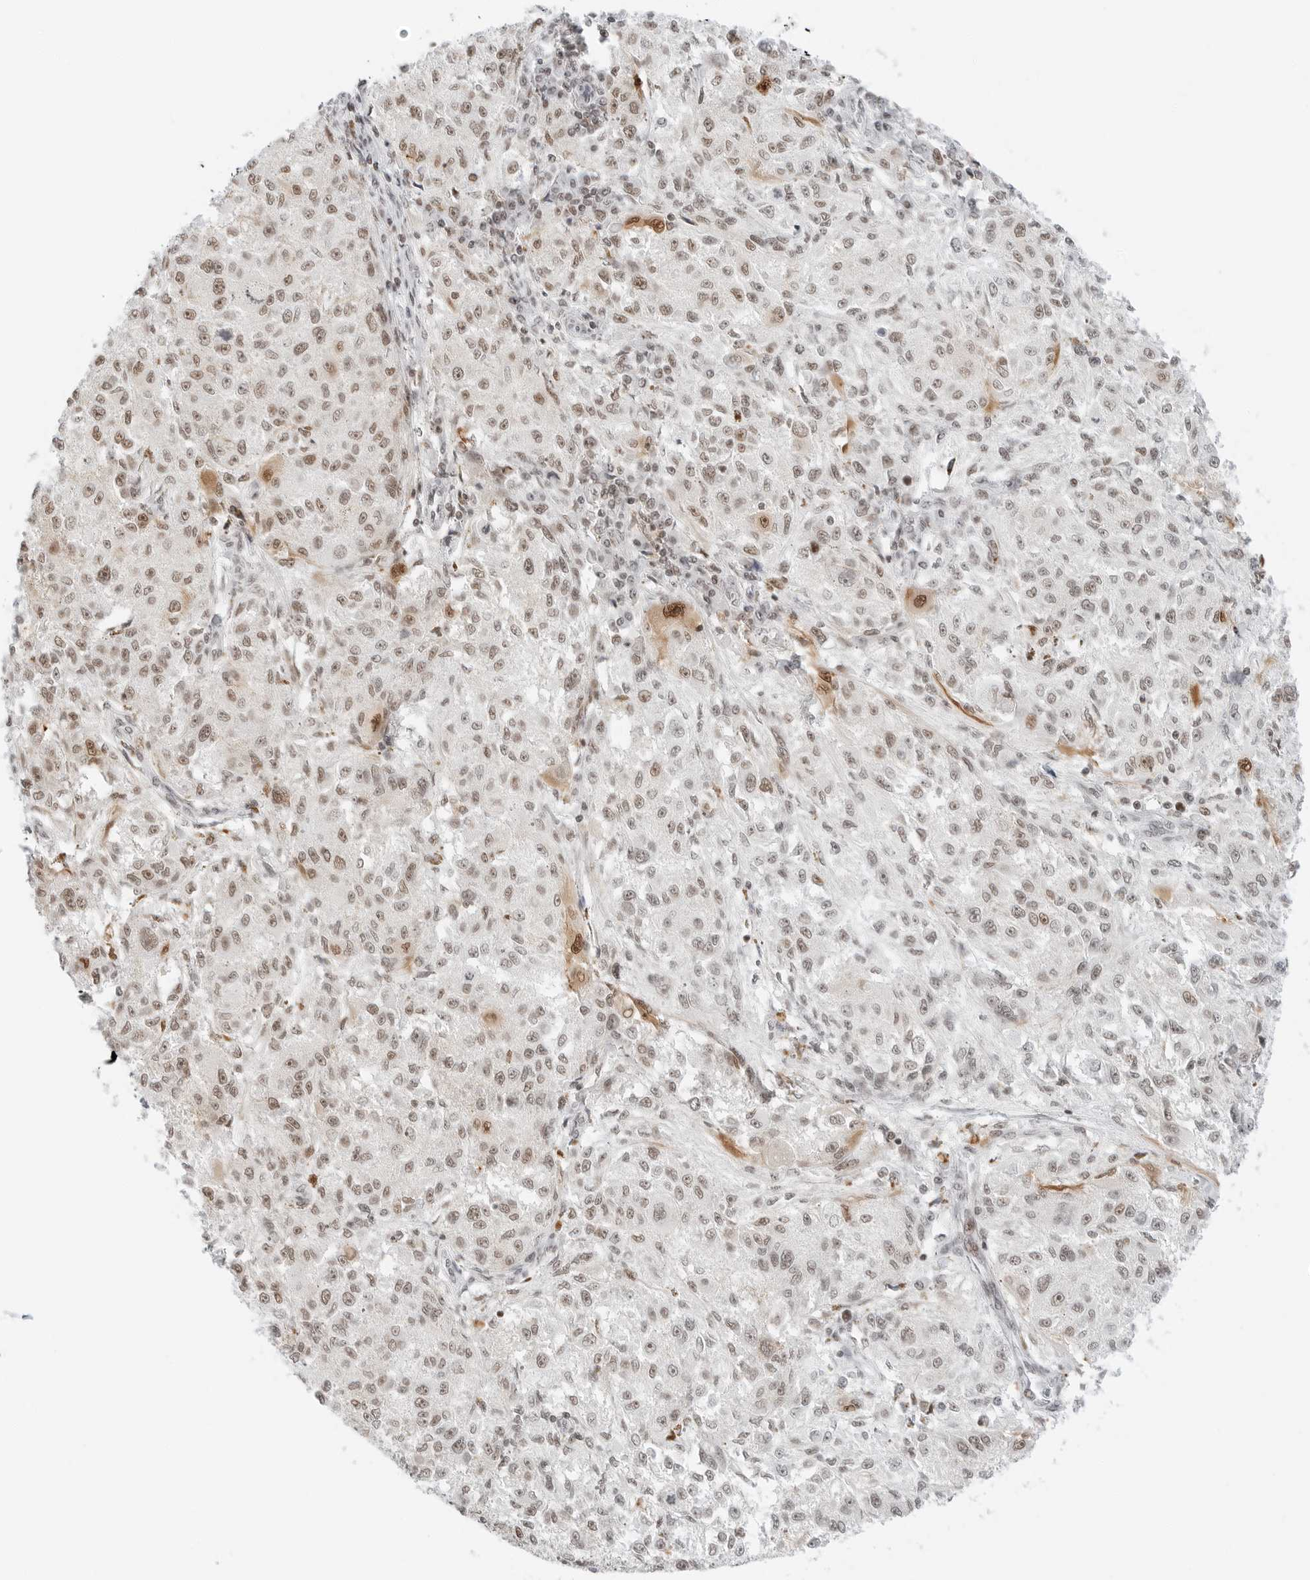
{"staining": {"intensity": "moderate", "quantity": "25%-75%", "location": "nuclear"}, "tissue": "melanoma", "cell_type": "Tumor cells", "image_type": "cancer", "snomed": [{"axis": "morphology", "description": "Necrosis, NOS"}, {"axis": "morphology", "description": "Malignant melanoma, NOS"}, {"axis": "topography", "description": "Skin"}], "caption": "Malignant melanoma was stained to show a protein in brown. There is medium levels of moderate nuclear expression in about 25%-75% of tumor cells. Nuclei are stained in blue.", "gene": "CRTC2", "patient": {"sex": "female", "age": 87}}